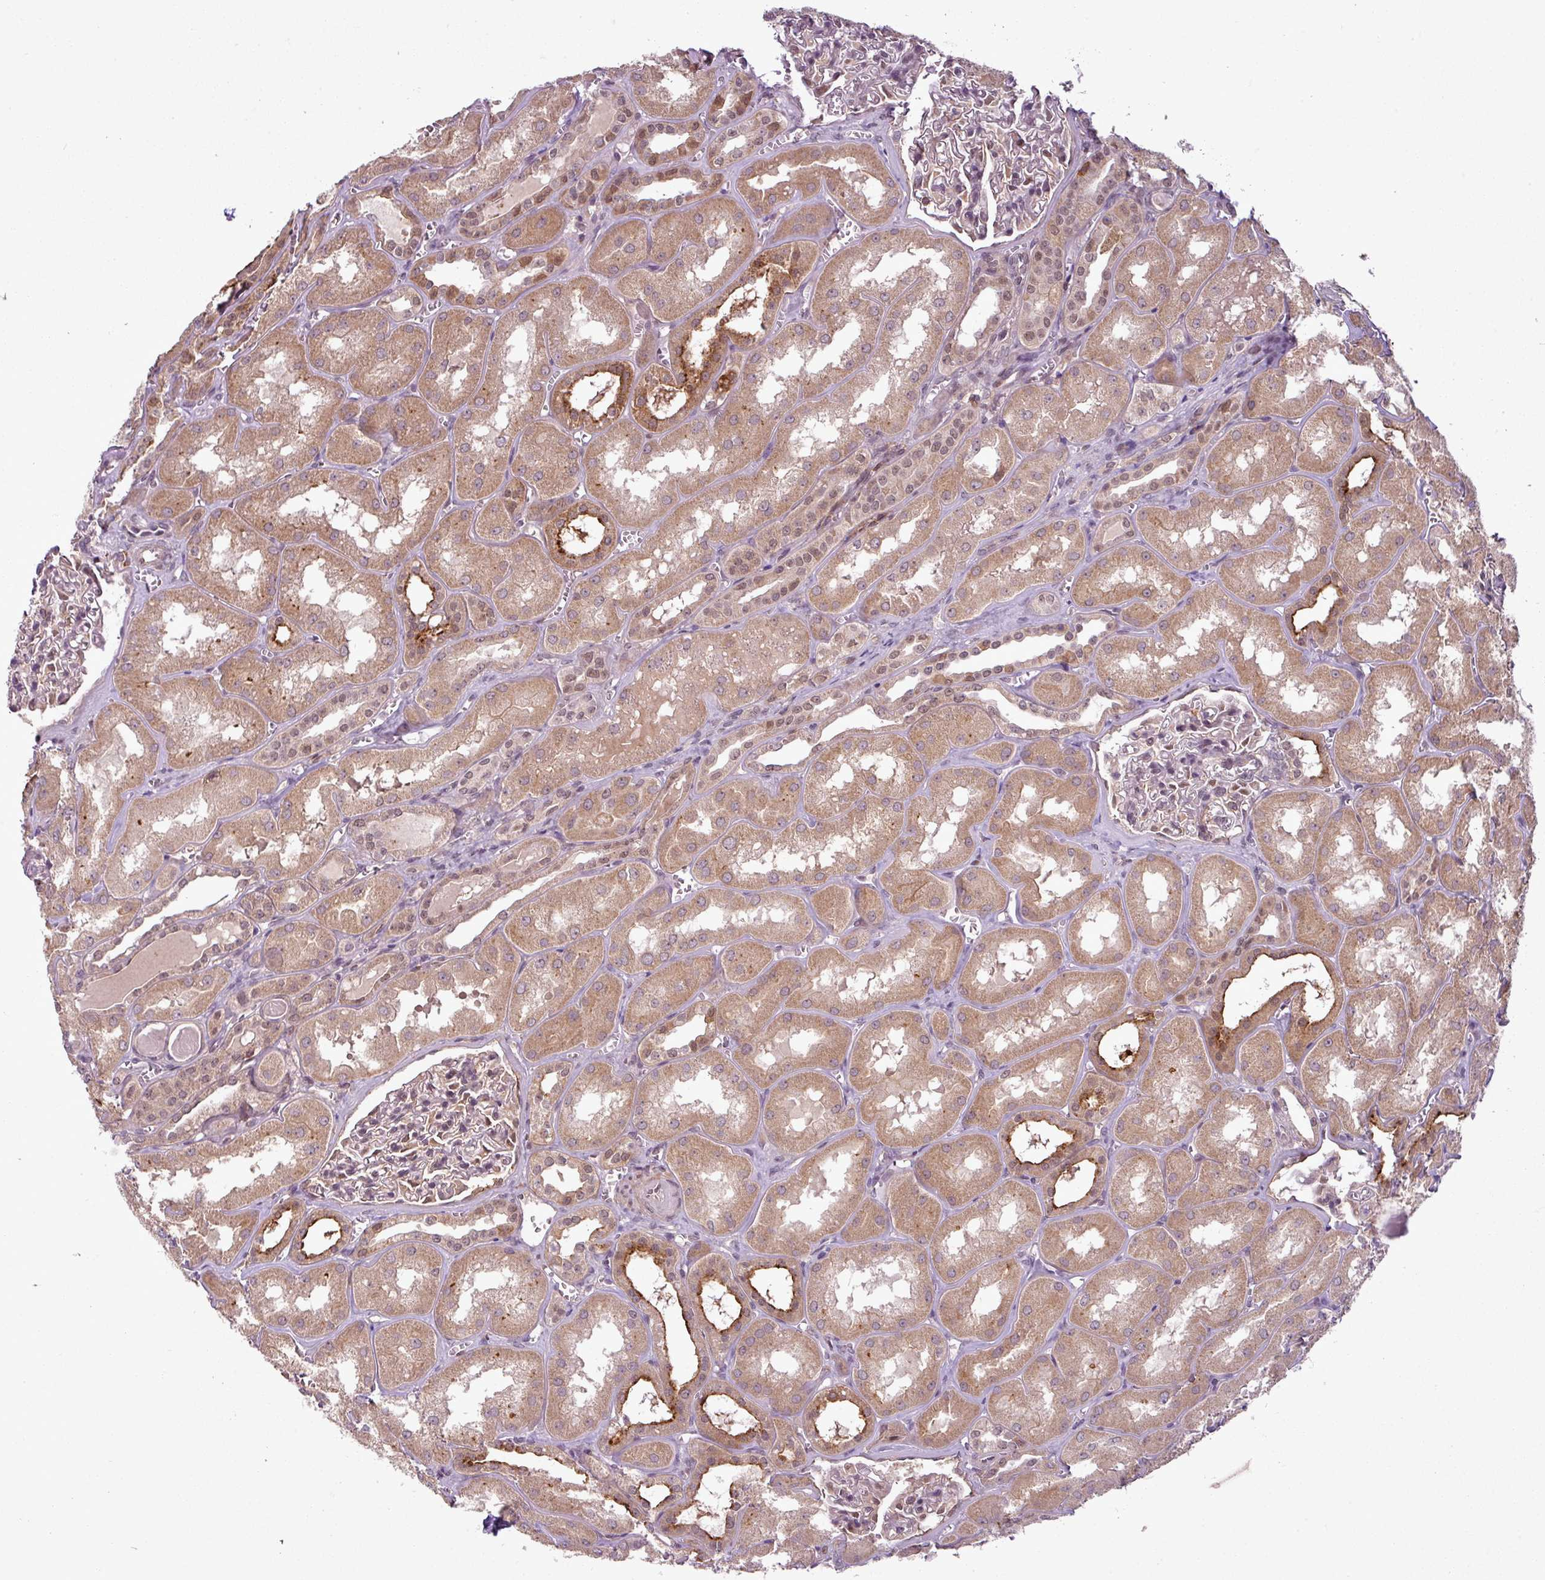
{"staining": {"intensity": "weak", "quantity": "25%-75%", "location": "nuclear"}, "tissue": "kidney", "cell_type": "Cells in glomeruli", "image_type": "normal", "snomed": [{"axis": "morphology", "description": "Normal tissue, NOS"}, {"axis": "topography", "description": "Kidney"}], "caption": "This micrograph exhibits immunohistochemistry (IHC) staining of benign kidney, with low weak nuclear expression in about 25%-75% of cells in glomeruli.", "gene": "ZC2HC1C", "patient": {"sex": "male", "age": 61}}